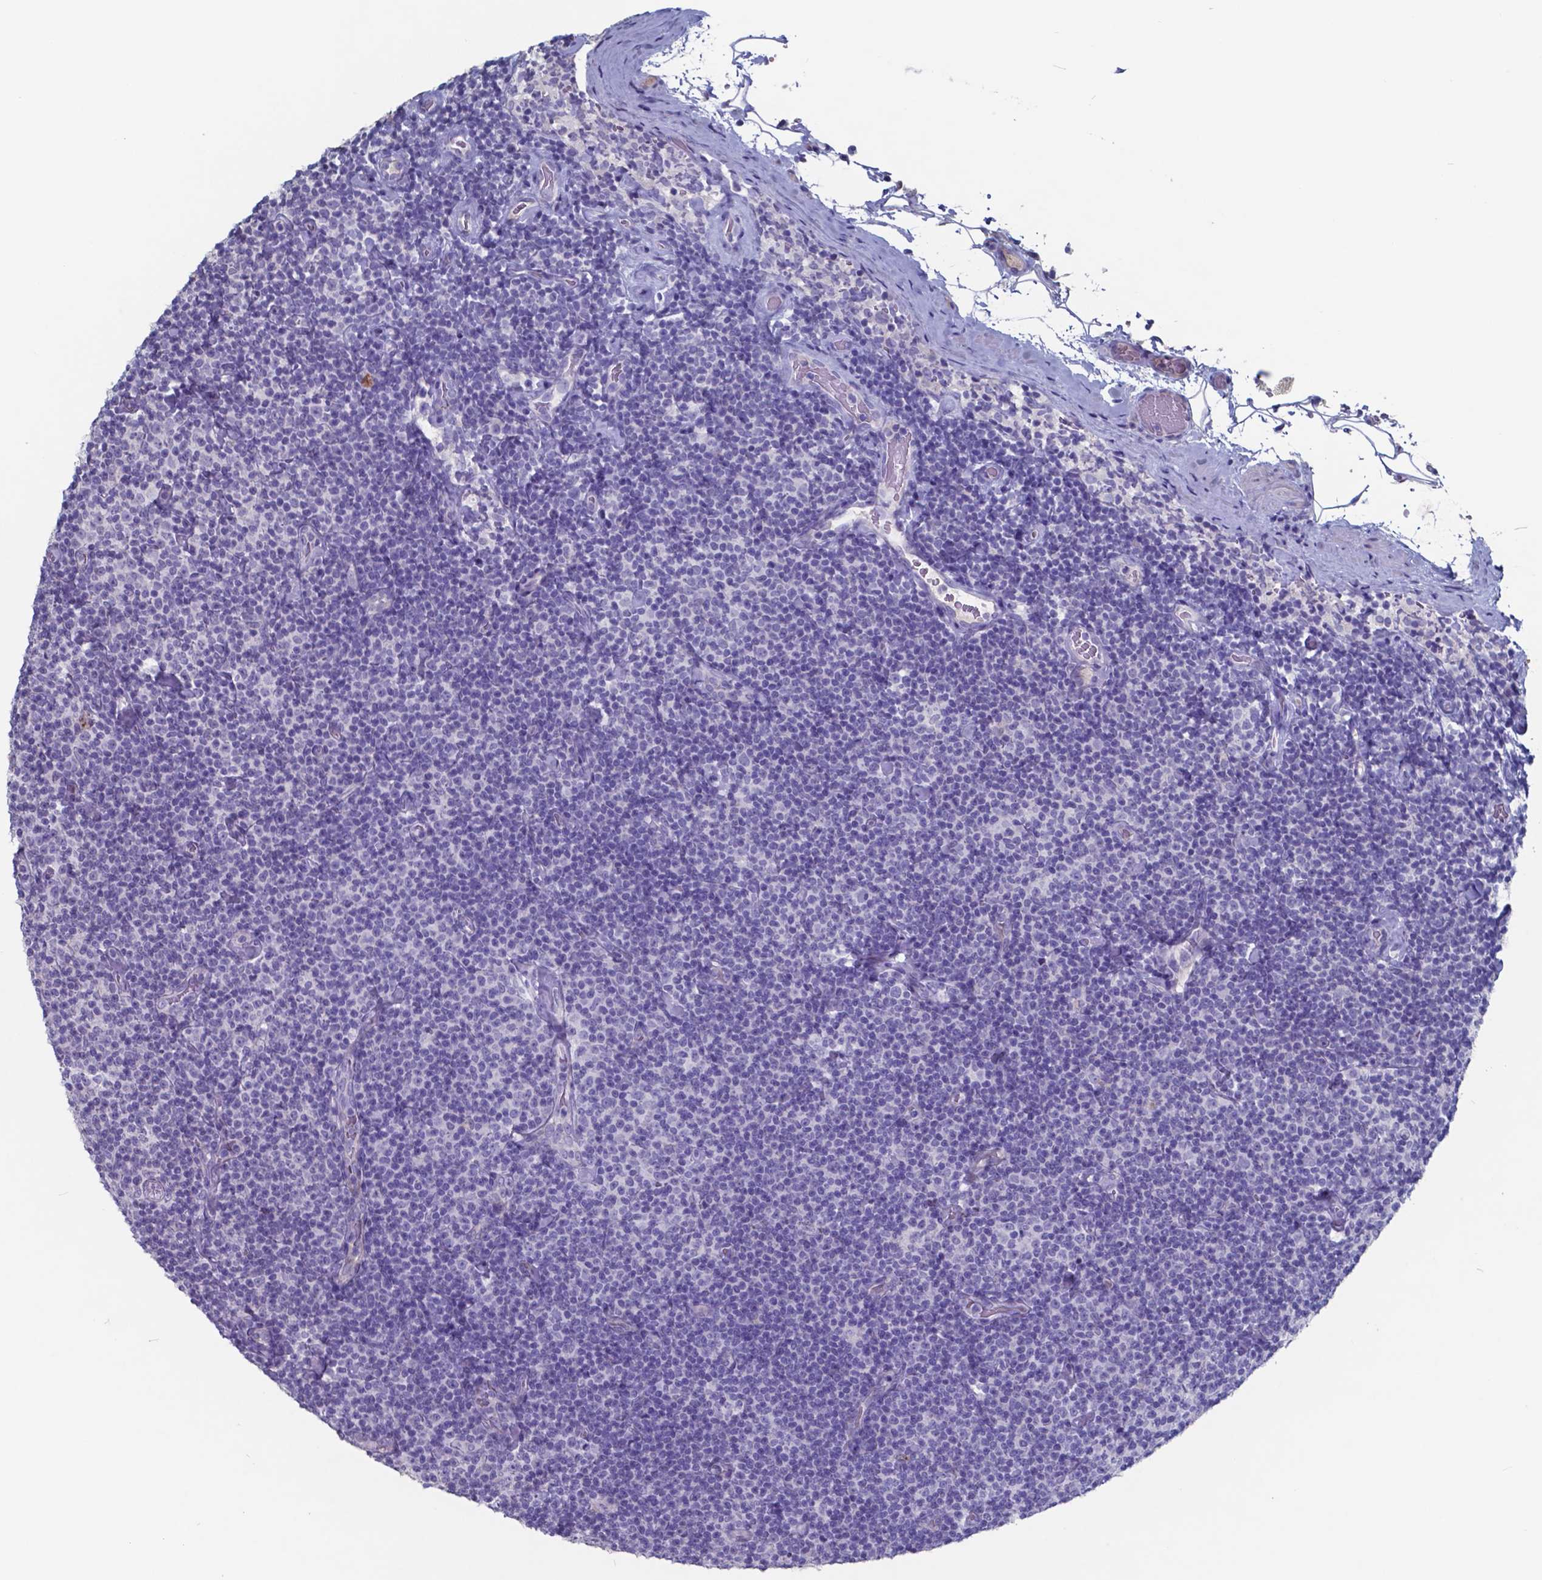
{"staining": {"intensity": "negative", "quantity": "none", "location": "none"}, "tissue": "lymphoma", "cell_type": "Tumor cells", "image_type": "cancer", "snomed": [{"axis": "morphology", "description": "Malignant lymphoma, non-Hodgkin's type, Low grade"}, {"axis": "topography", "description": "Lymph node"}], "caption": "Immunohistochemistry (IHC) photomicrograph of human malignant lymphoma, non-Hodgkin's type (low-grade) stained for a protein (brown), which demonstrates no positivity in tumor cells.", "gene": "TTR", "patient": {"sex": "male", "age": 81}}